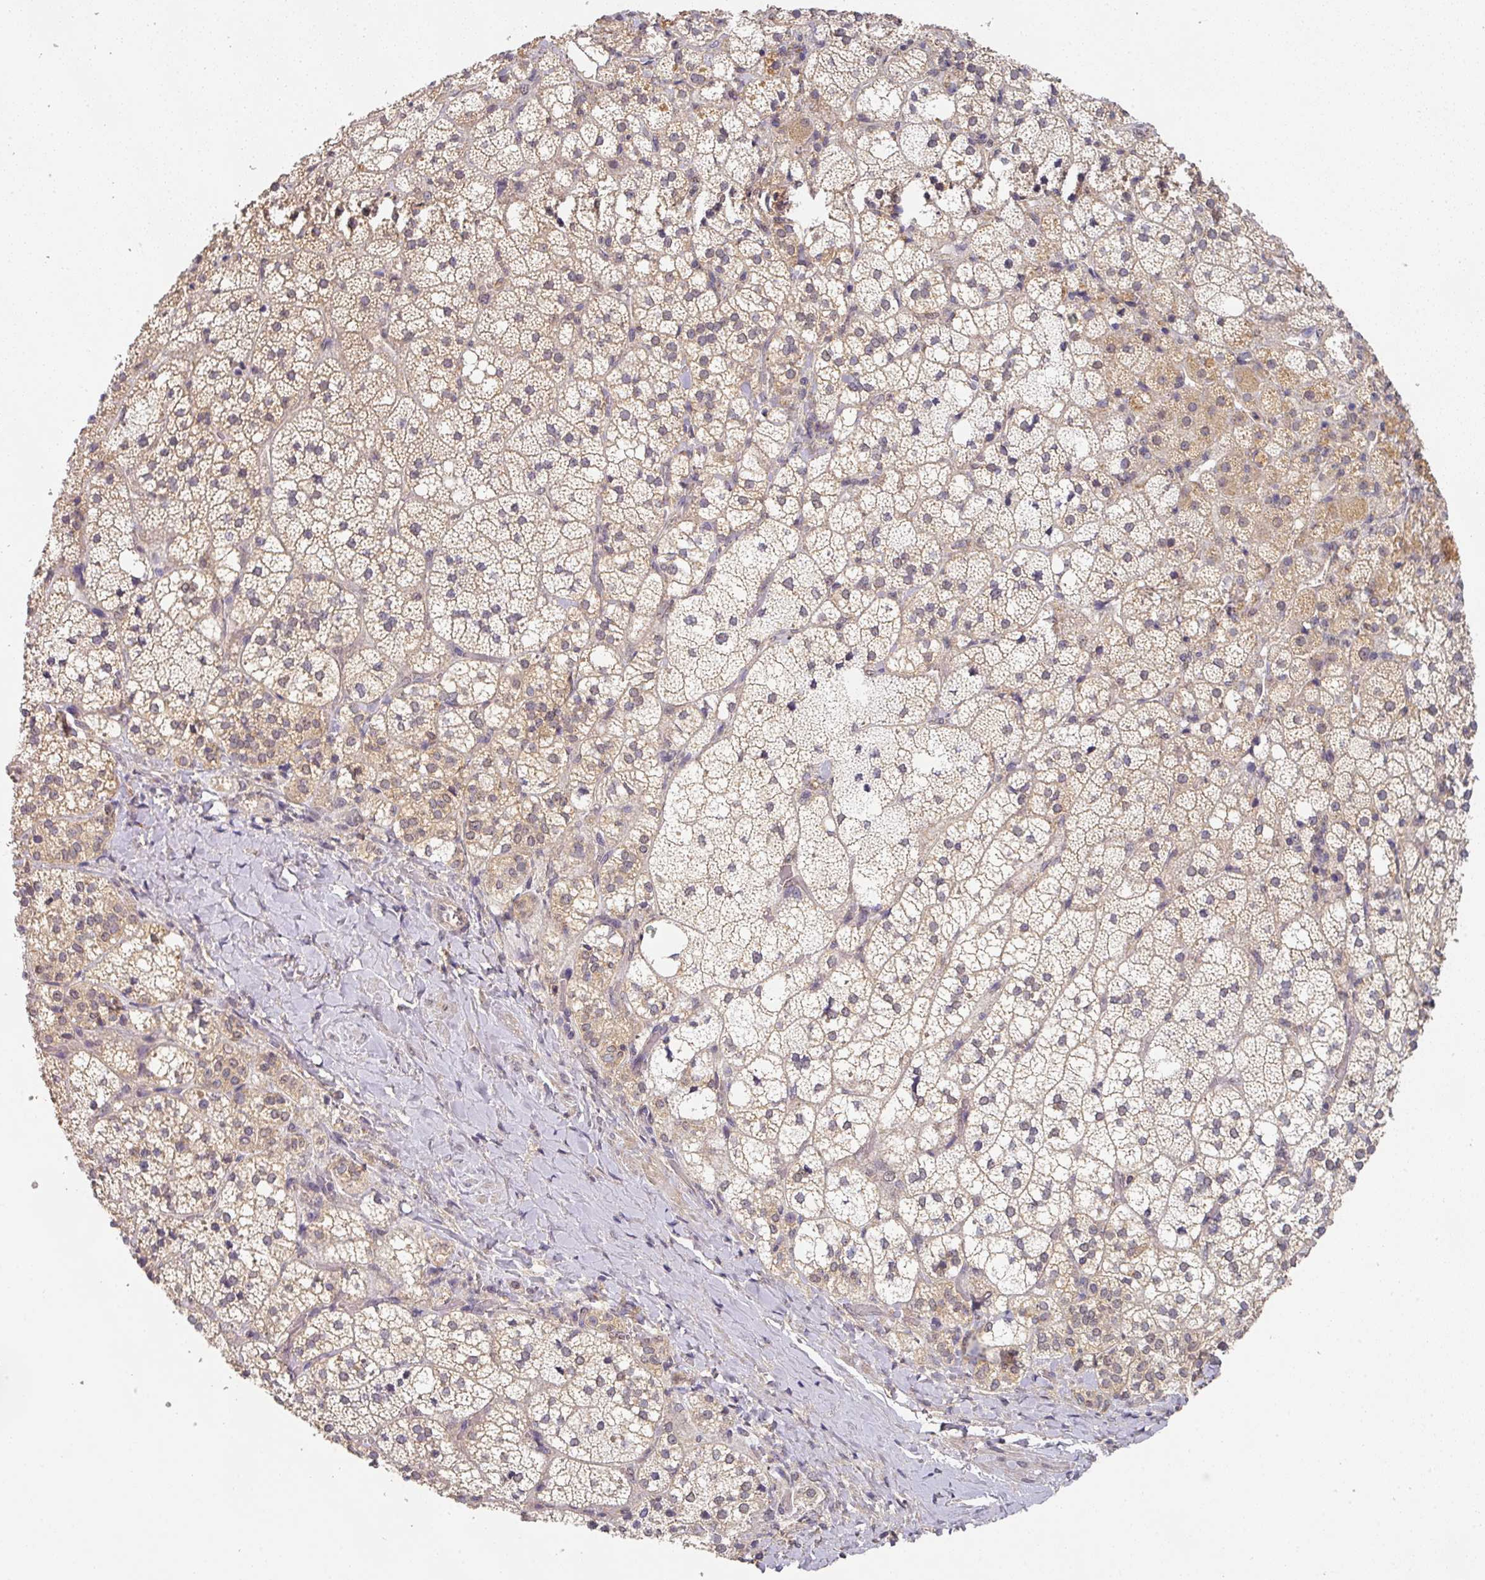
{"staining": {"intensity": "weak", "quantity": ">75%", "location": "cytoplasmic/membranous"}, "tissue": "adrenal gland", "cell_type": "Glandular cells", "image_type": "normal", "snomed": [{"axis": "morphology", "description": "Normal tissue, NOS"}, {"axis": "topography", "description": "Adrenal gland"}], "caption": "High-magnification brightfield microscopy of unremarkable adrenal gland stained with DAB (brown) and counterstained with hematoxylin (blue). glandular cells exhibit weak cytoplasmic/membranous positivity is seen in about>75% of cells.", "gene": "EXTL3", "patient": {"sex": "male", "age": 53}}